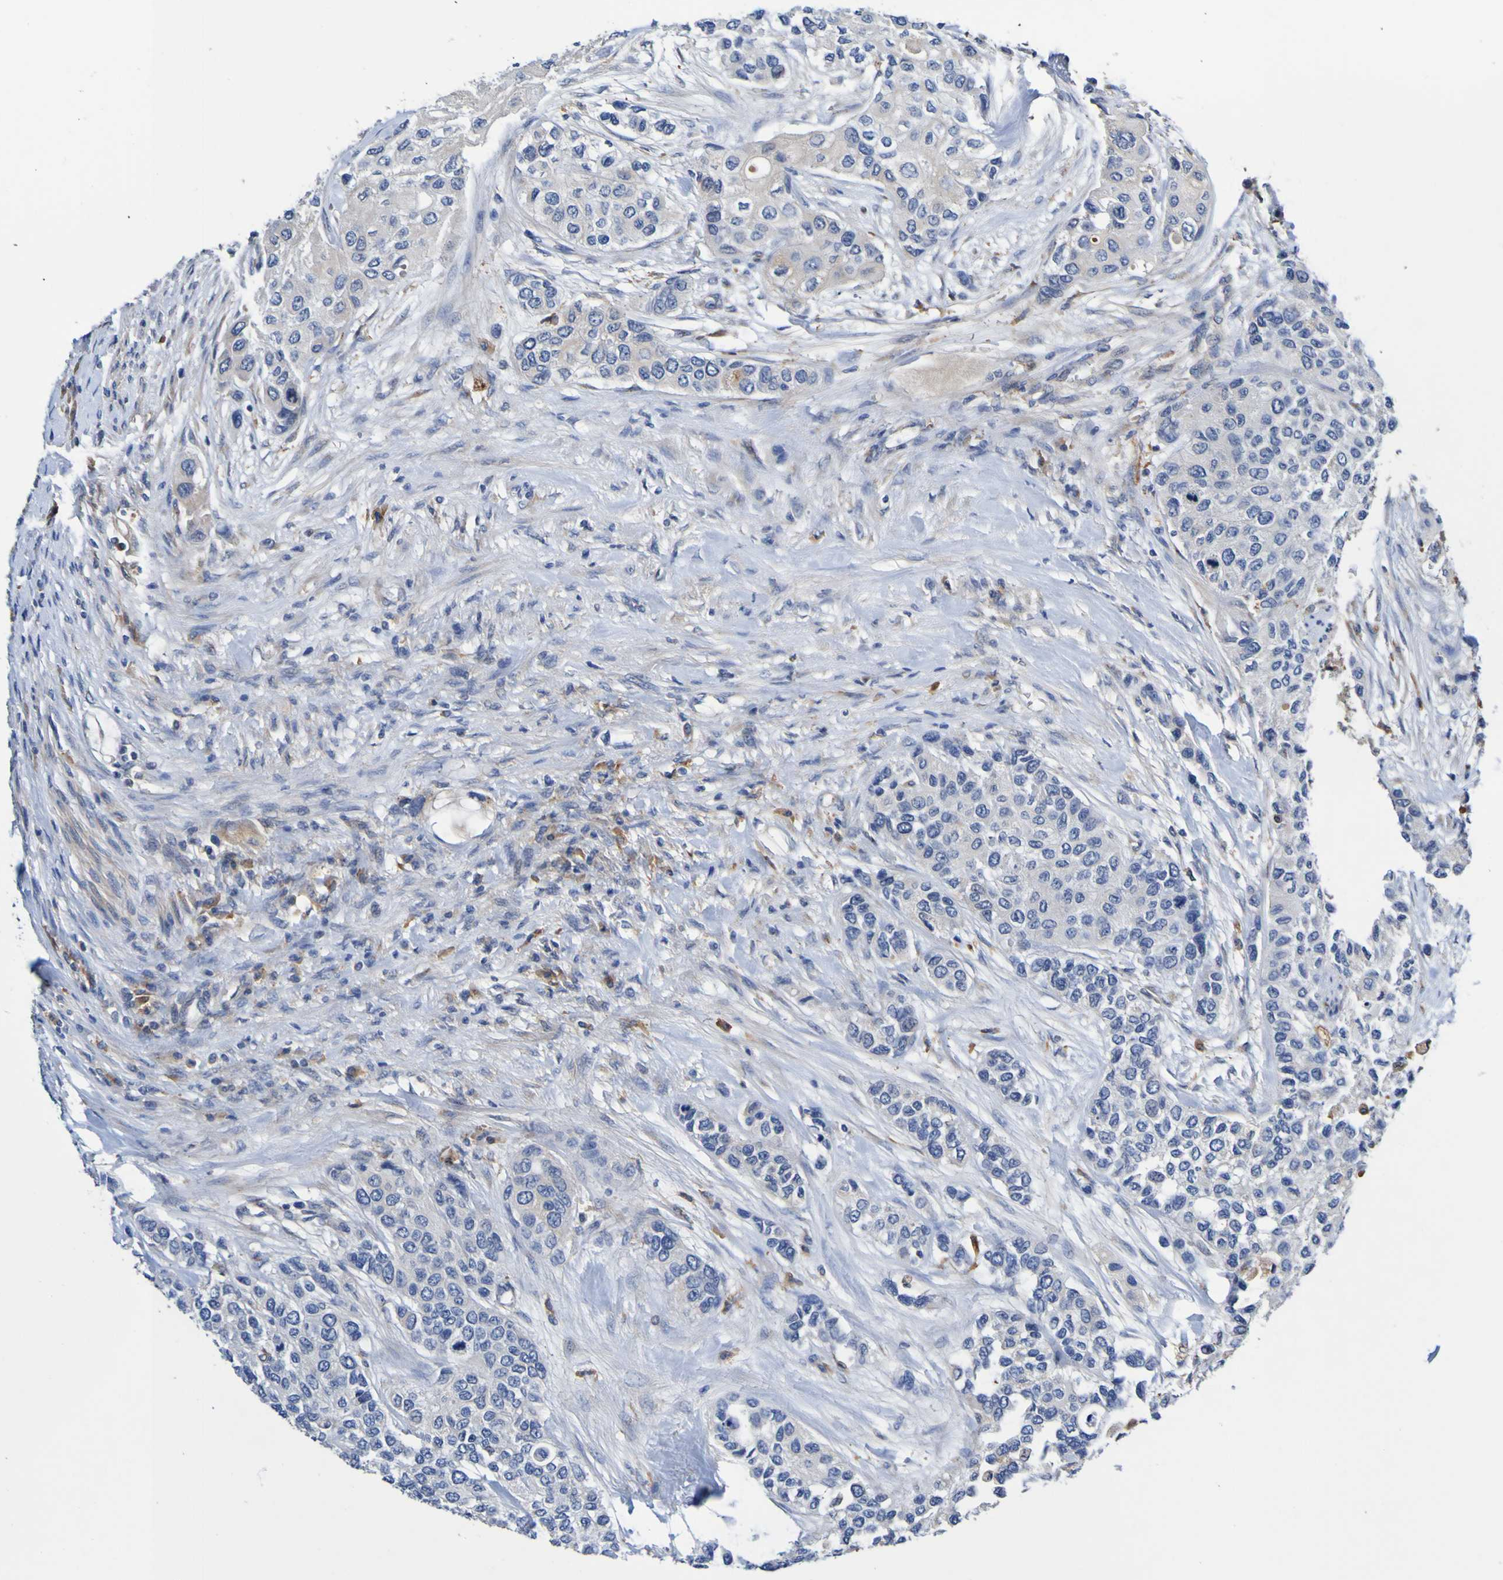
{"staining": {"intensity": "negative", "quantity": "none", "location": "none"}, "tissue": "urothelial cancer", "cell_type": "Tumor cells", "image_type": "cancer", "snomed": [{"axis": "morphology", "description": "Urothelial carcinoma, High grade"}, {"axis": "topography", "description": "Urinary bladder"}], "caption": "Tumor cells show no significant protein positivity in urothelial cancer.", "gene": "METAP2", "patient": {"sex": "female", "age": 56}}